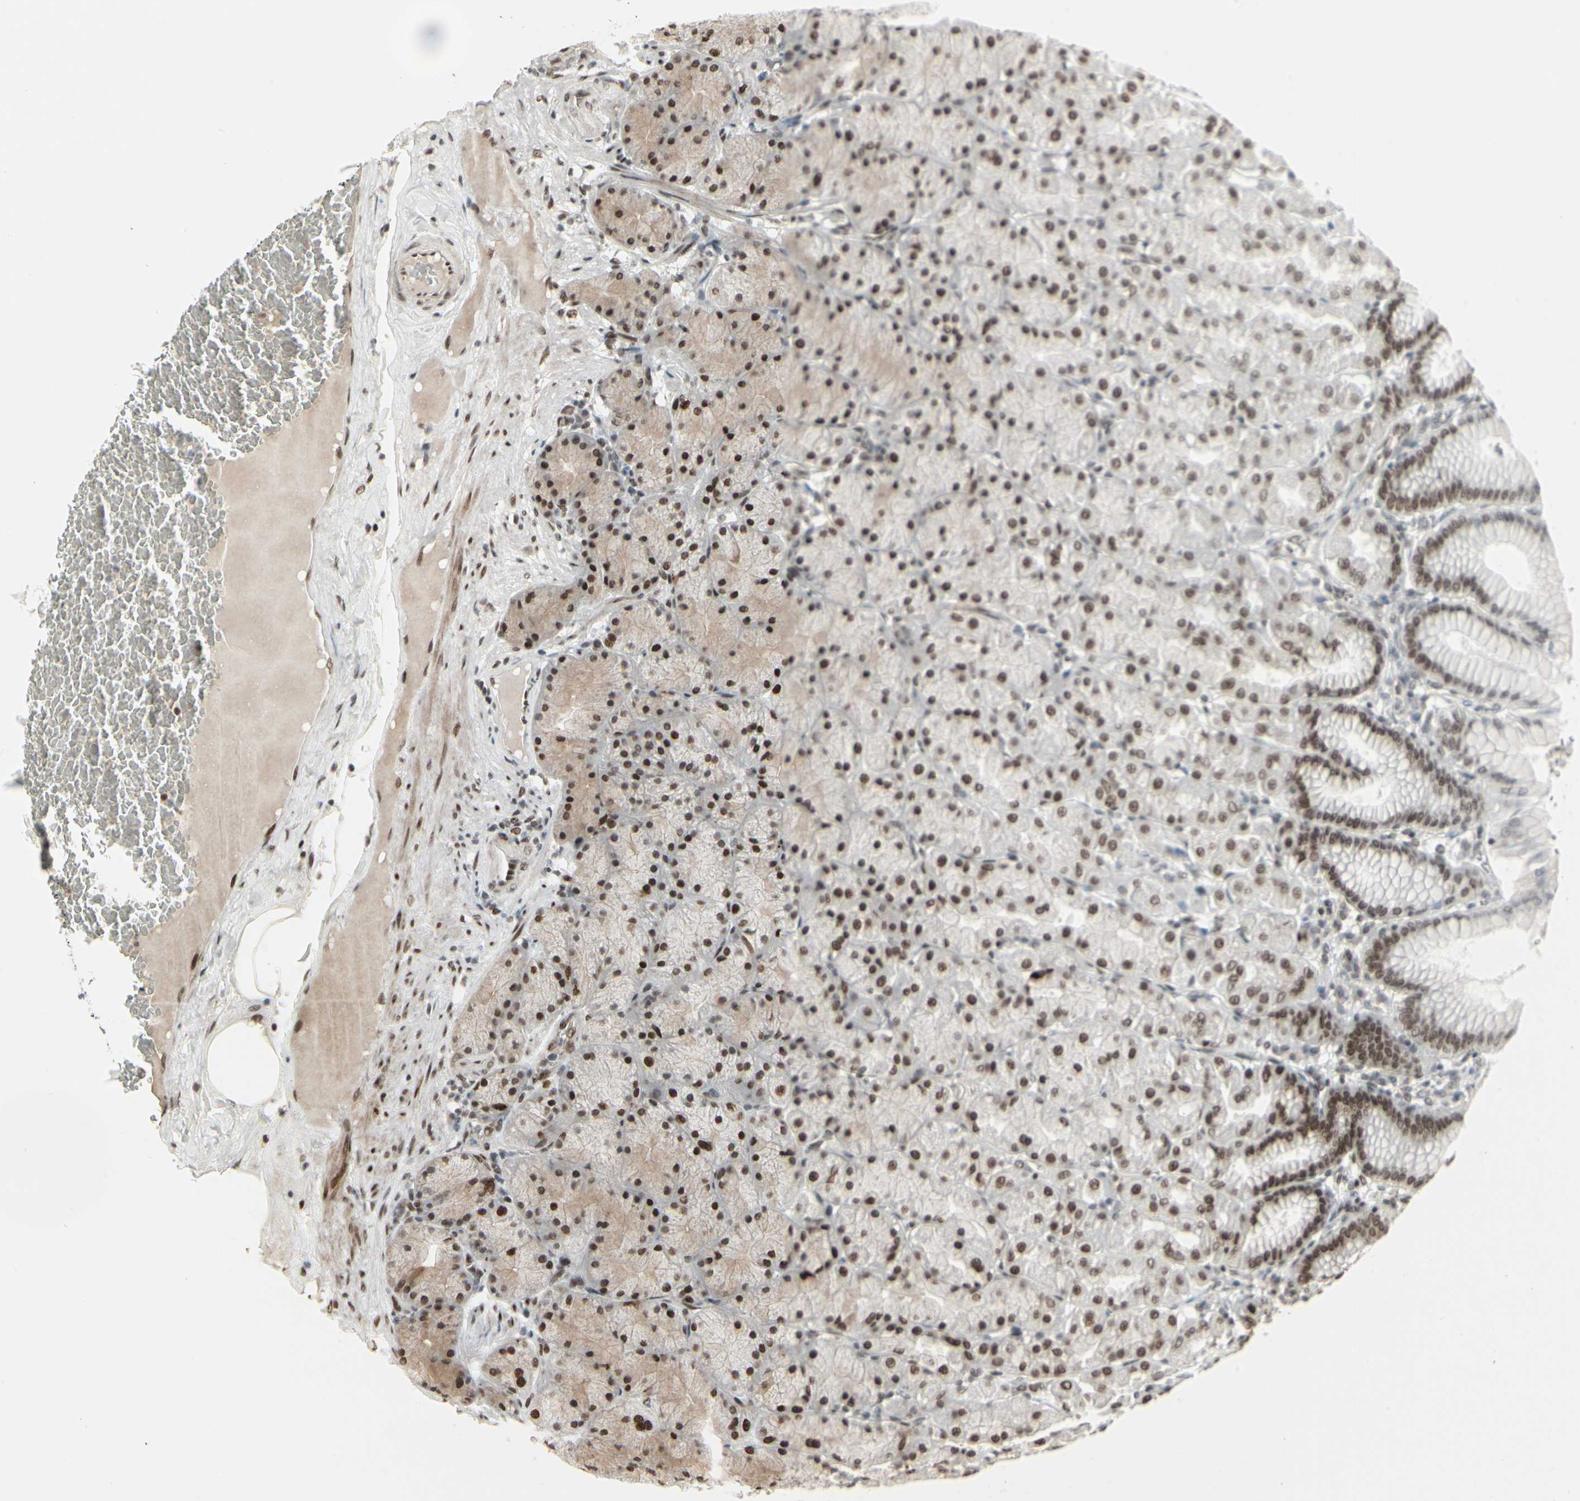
{"staining": {"intensity": "strong", "quantity": ">75%", "location": "nuclear"}, "tissue": "stomach", "cell_type": "Glandular cells", "image_type": "normal", "snomed": [{"axis": "morphology", "description": "Normal tissue, NOS"}, {"axis": "topography", "description": "Stomach, upper"}], "caption": "Immunohistochemistry of normal human stomach reveals high levels of strong nuclear expression in about >75% of glandular cells.", "gene": "HMG20A", "patient": {"sex": "female", "age": 56}}